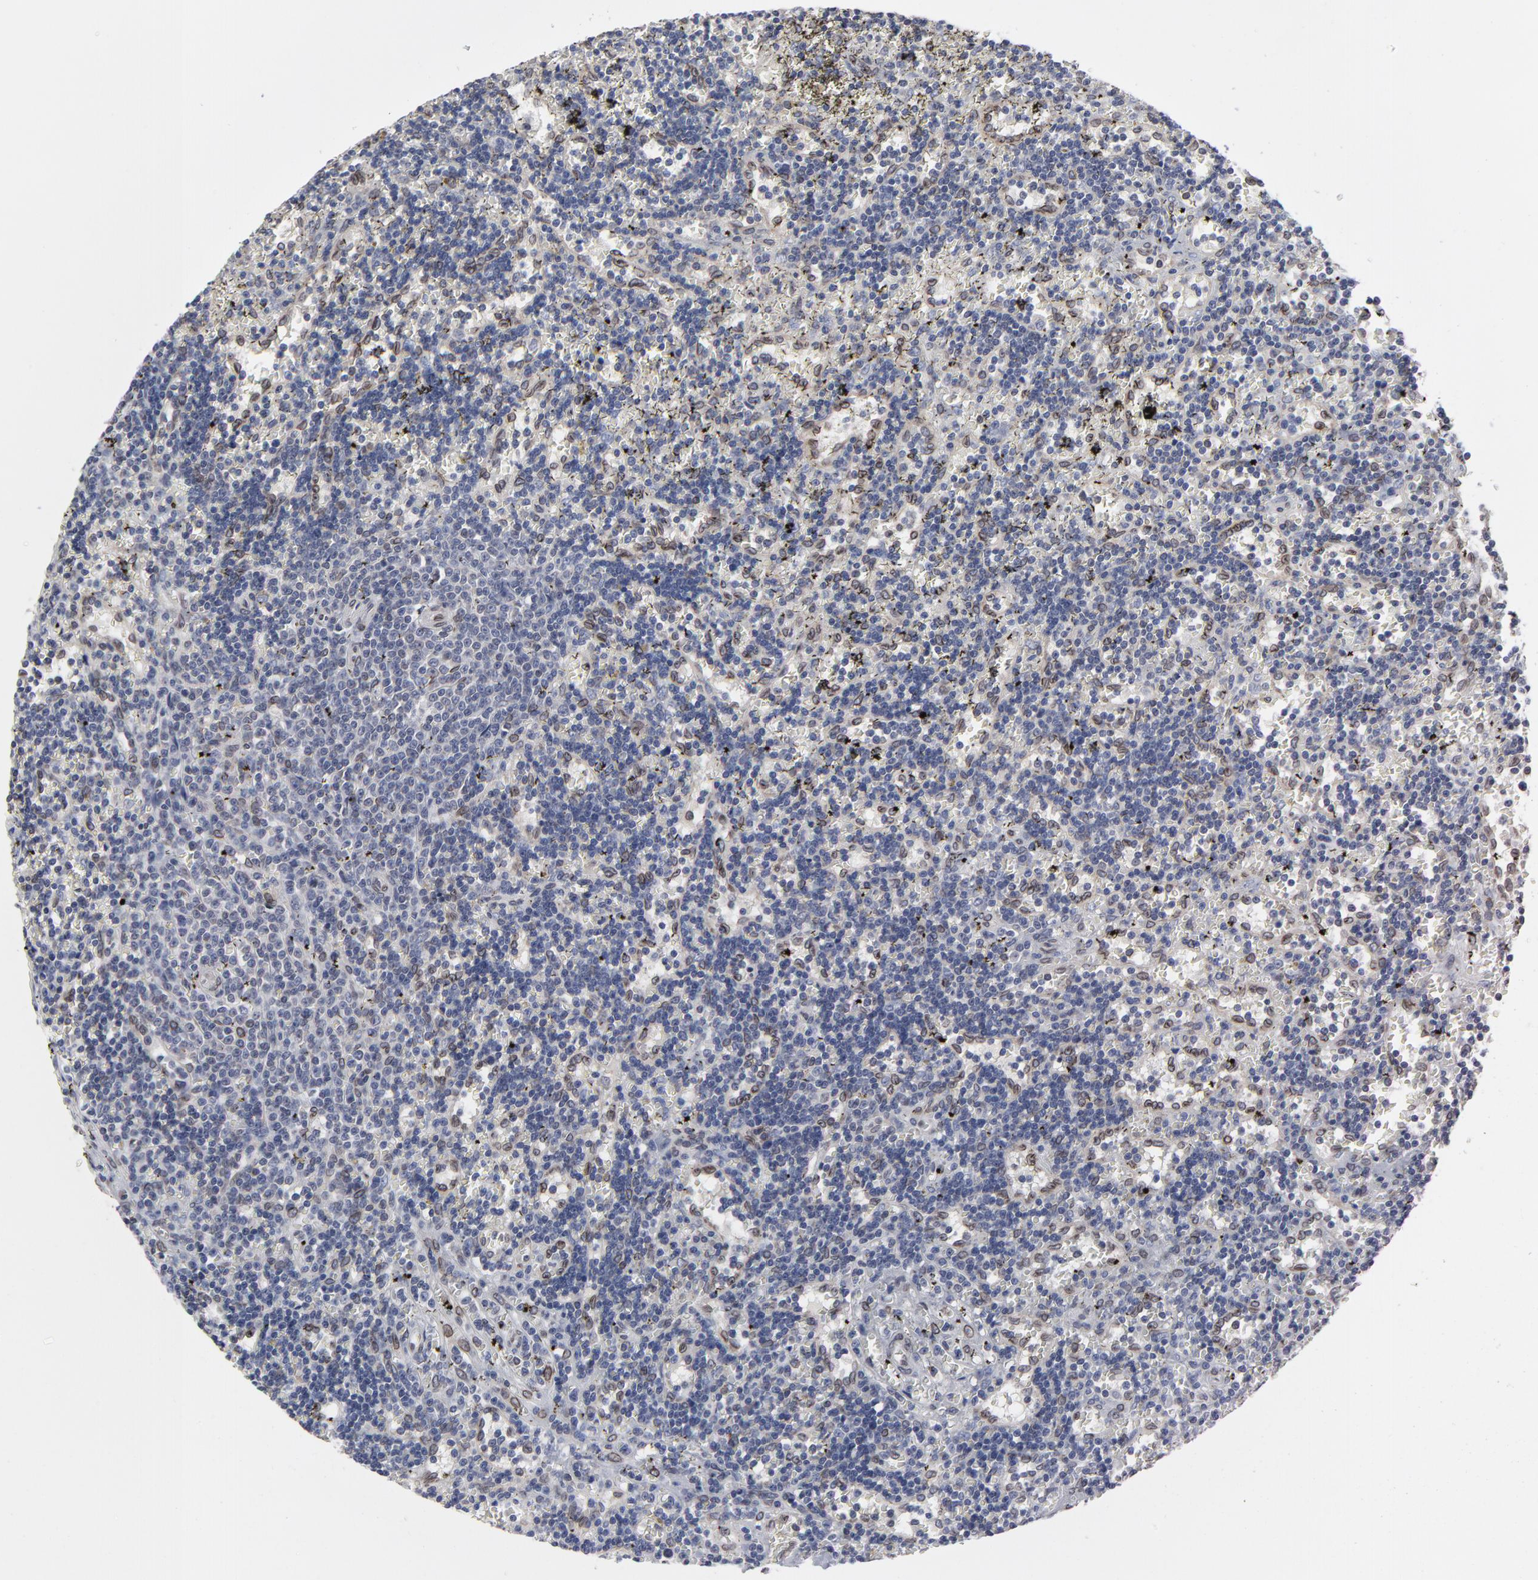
{"staining": {"intensity": "moderate", "quantity": "25%-75%", "location": "cytoplasmic/membranous,nuclear"}, "tissue": "lymphoma", "cell_type": "Tumor cells", "image_type": "cancer", "snomed": [{"axis": "morphology", "description": "Malignant lymphoma, non-Hodgkin's type, Low grade"}, {"axis": "topography", "description": "Spleen"}], "caption": "The photomicrograph exhibits a brown stain indicating the presence of a protein in the cytoplasmic/membranous and nuclear of tumor cells in lymphoma.", "gene": "SYNE2", "patient": {"sex": "male", "age": 60}}